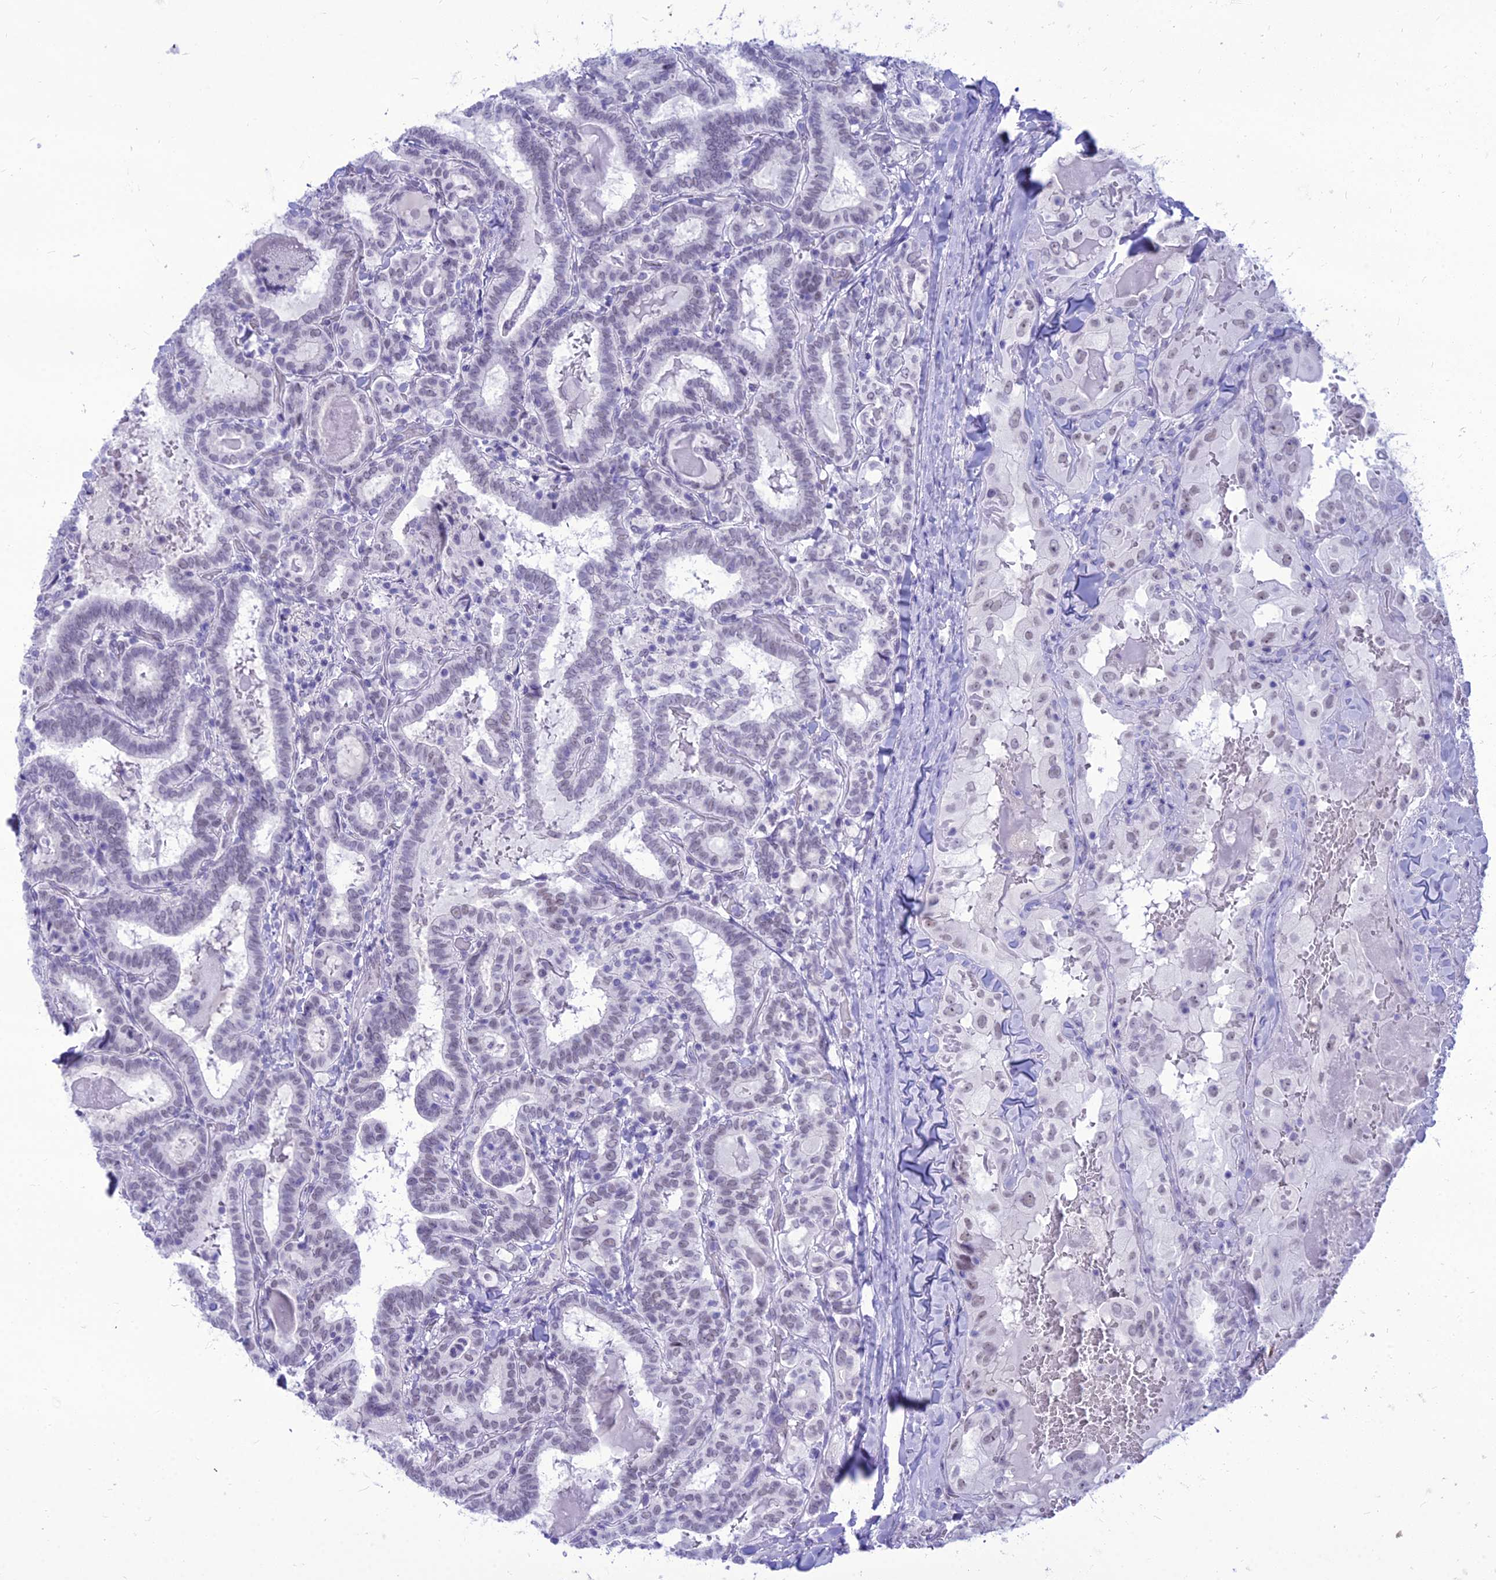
{"staining": {"intensity": "weak", "quantity": "<25%", "location": "nuclear"}, "tissue": "thyroid cancer", "cell_type": "Tumor cells", "image_type": "cancer", "snomed": [{"axis": "morphology", "description": "Papillary adenocarcinoma, NOS"}, {"axis": "topography", "description": "Thyroid gland"}], "caption": "Thyroid cancer was stained to show a protein in brown. There is no significant staining in tumor cells. Brightfield microscopy of IHC stained with DAB (brown) and hematoxylin (blue), captured at high magnification.", "gene": "DHX40", "patient": {"sex": "female", "age": 72}}